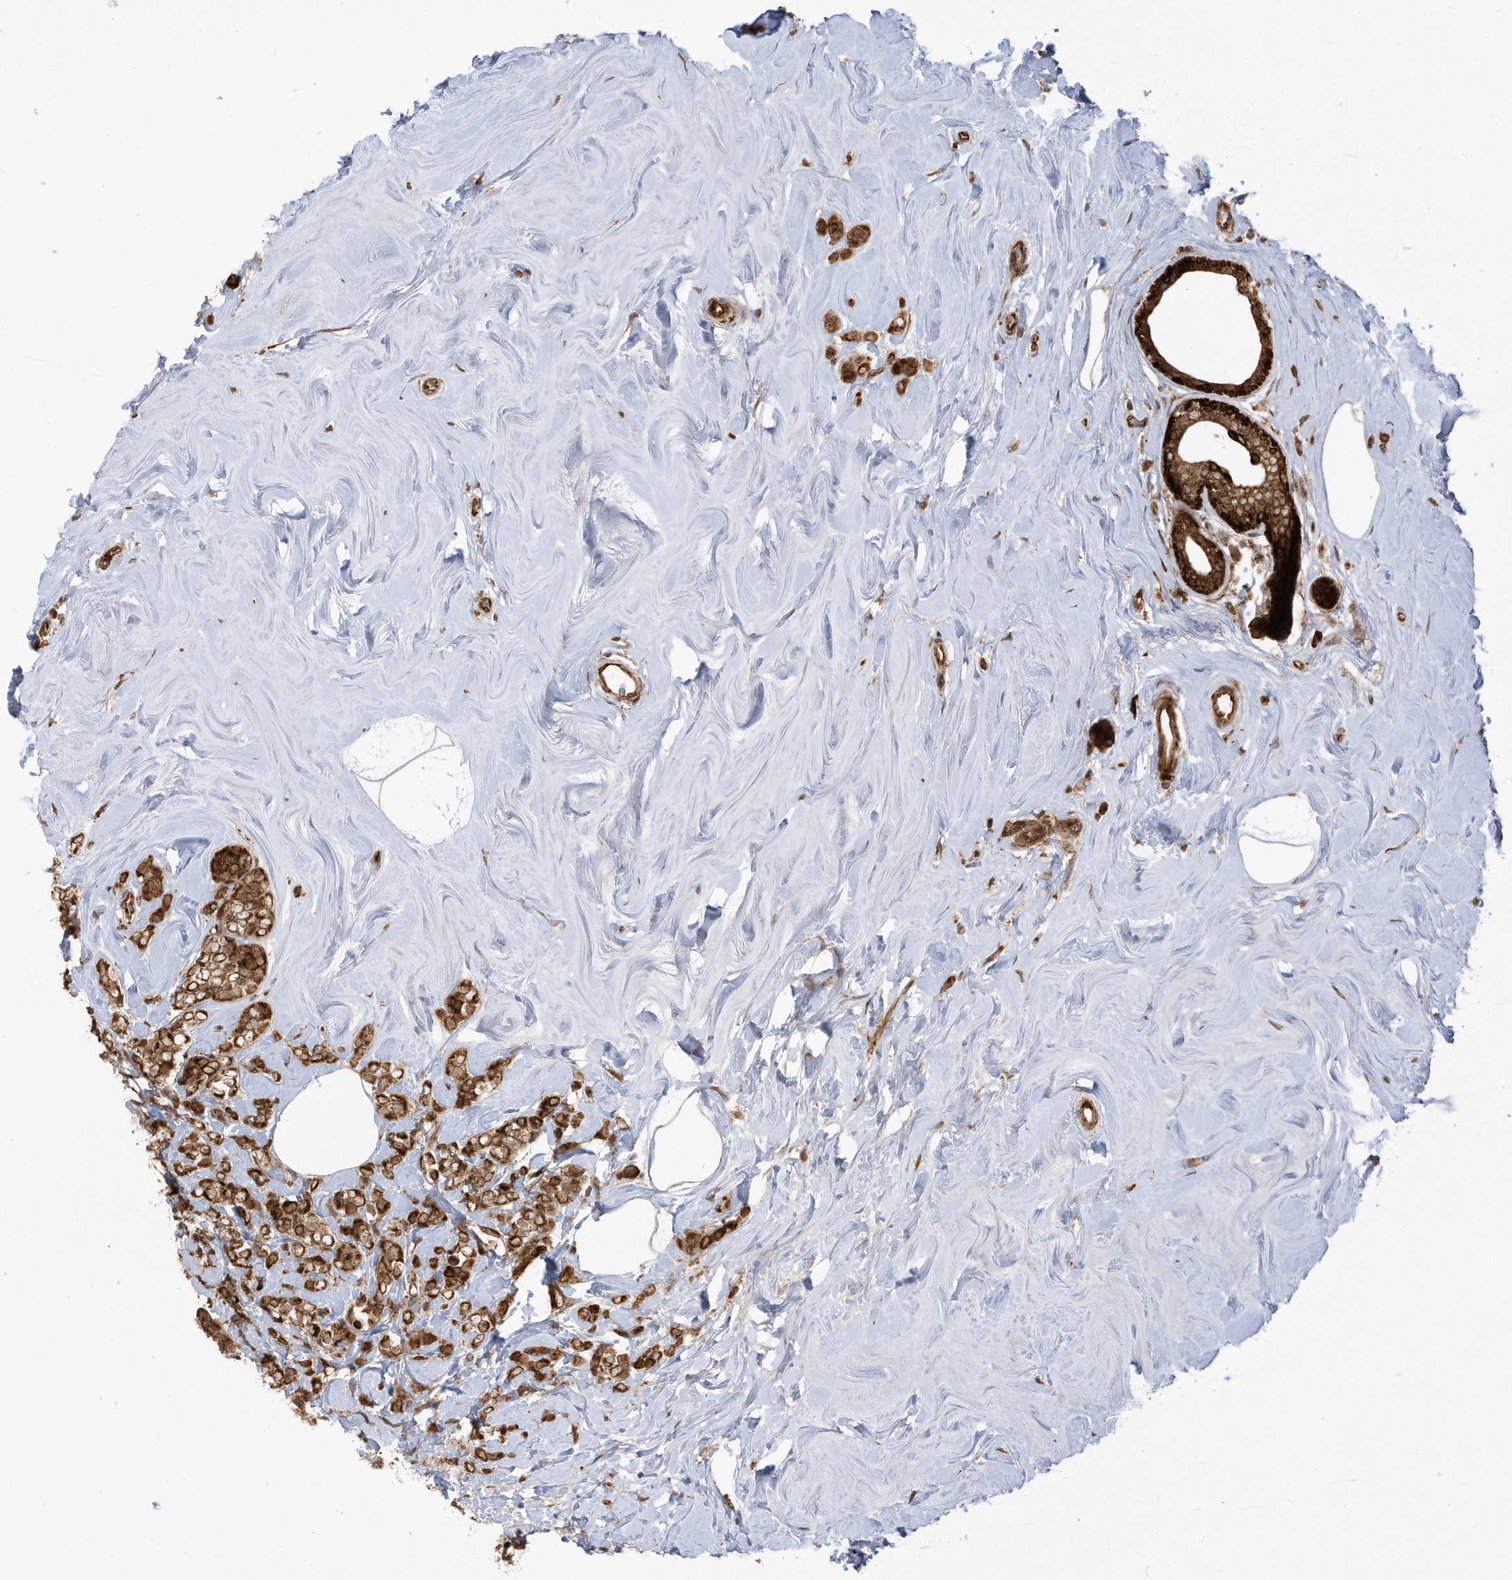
{"staining": {"intensity": "moderate", "quantity": ">75%", "location": "cytoplasmic/membranous"}, "tissue": "breast cancer", "cell_type": "Tumor cells", "image_type": "cancer", "snomed": [{"axis": "morphology", "description": "Lobular carcinoma"}, {"axis": "topography", "description": "Breast"}], "caption": "Protein expression analysis of human breast cancer reveals moderate cytoplasmic/membranous positivity in approximately >75% of tumor cells.", "gene": "TRIM67", "patient": {"sex": "female", "age": 47}}